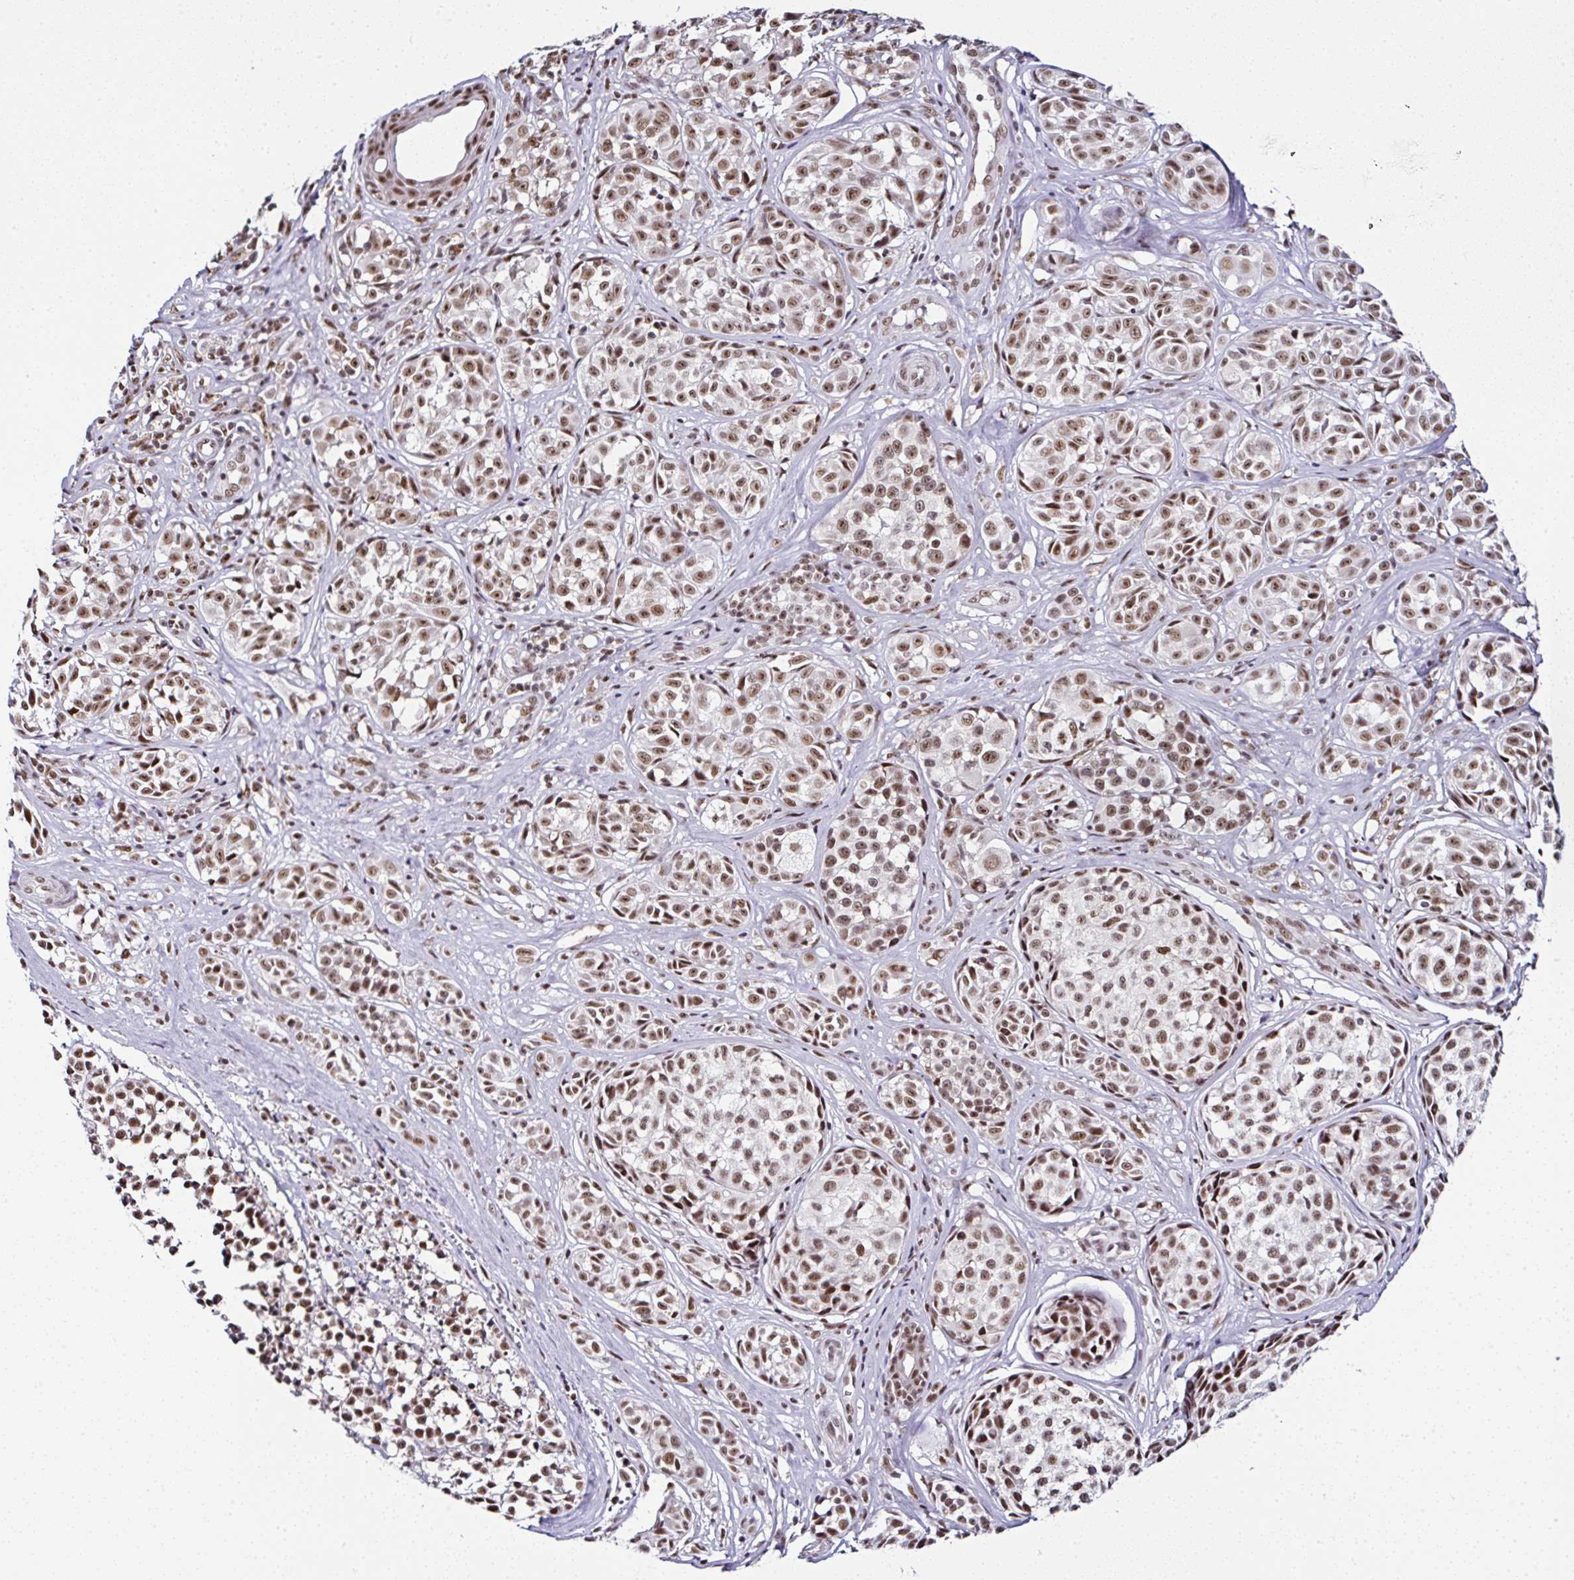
{"staining": {"intensity": "moderate", "quantity": ">75%", "location": "nuclear"}, "tissue": "melanoma", "cell_type": "Tumor cells", "image_type": "cancer", "snomed": [{"axis": "morphology", "description": "Malignant melanoma, NOS"}, {"axis": "topography", "description": "Skin"}], "caption": "High-magnification brightfield microscopy of malignant melanoma stained with DAB (3,3'-diaminobenzidine) (brown) and counterstained with hematoxylin (blue). tumor cells exhibit moderate nuclear expression is identified in about>75% of cells.", "gene": "PTPN2", "patient": {"sex": "female", "age": 35}}